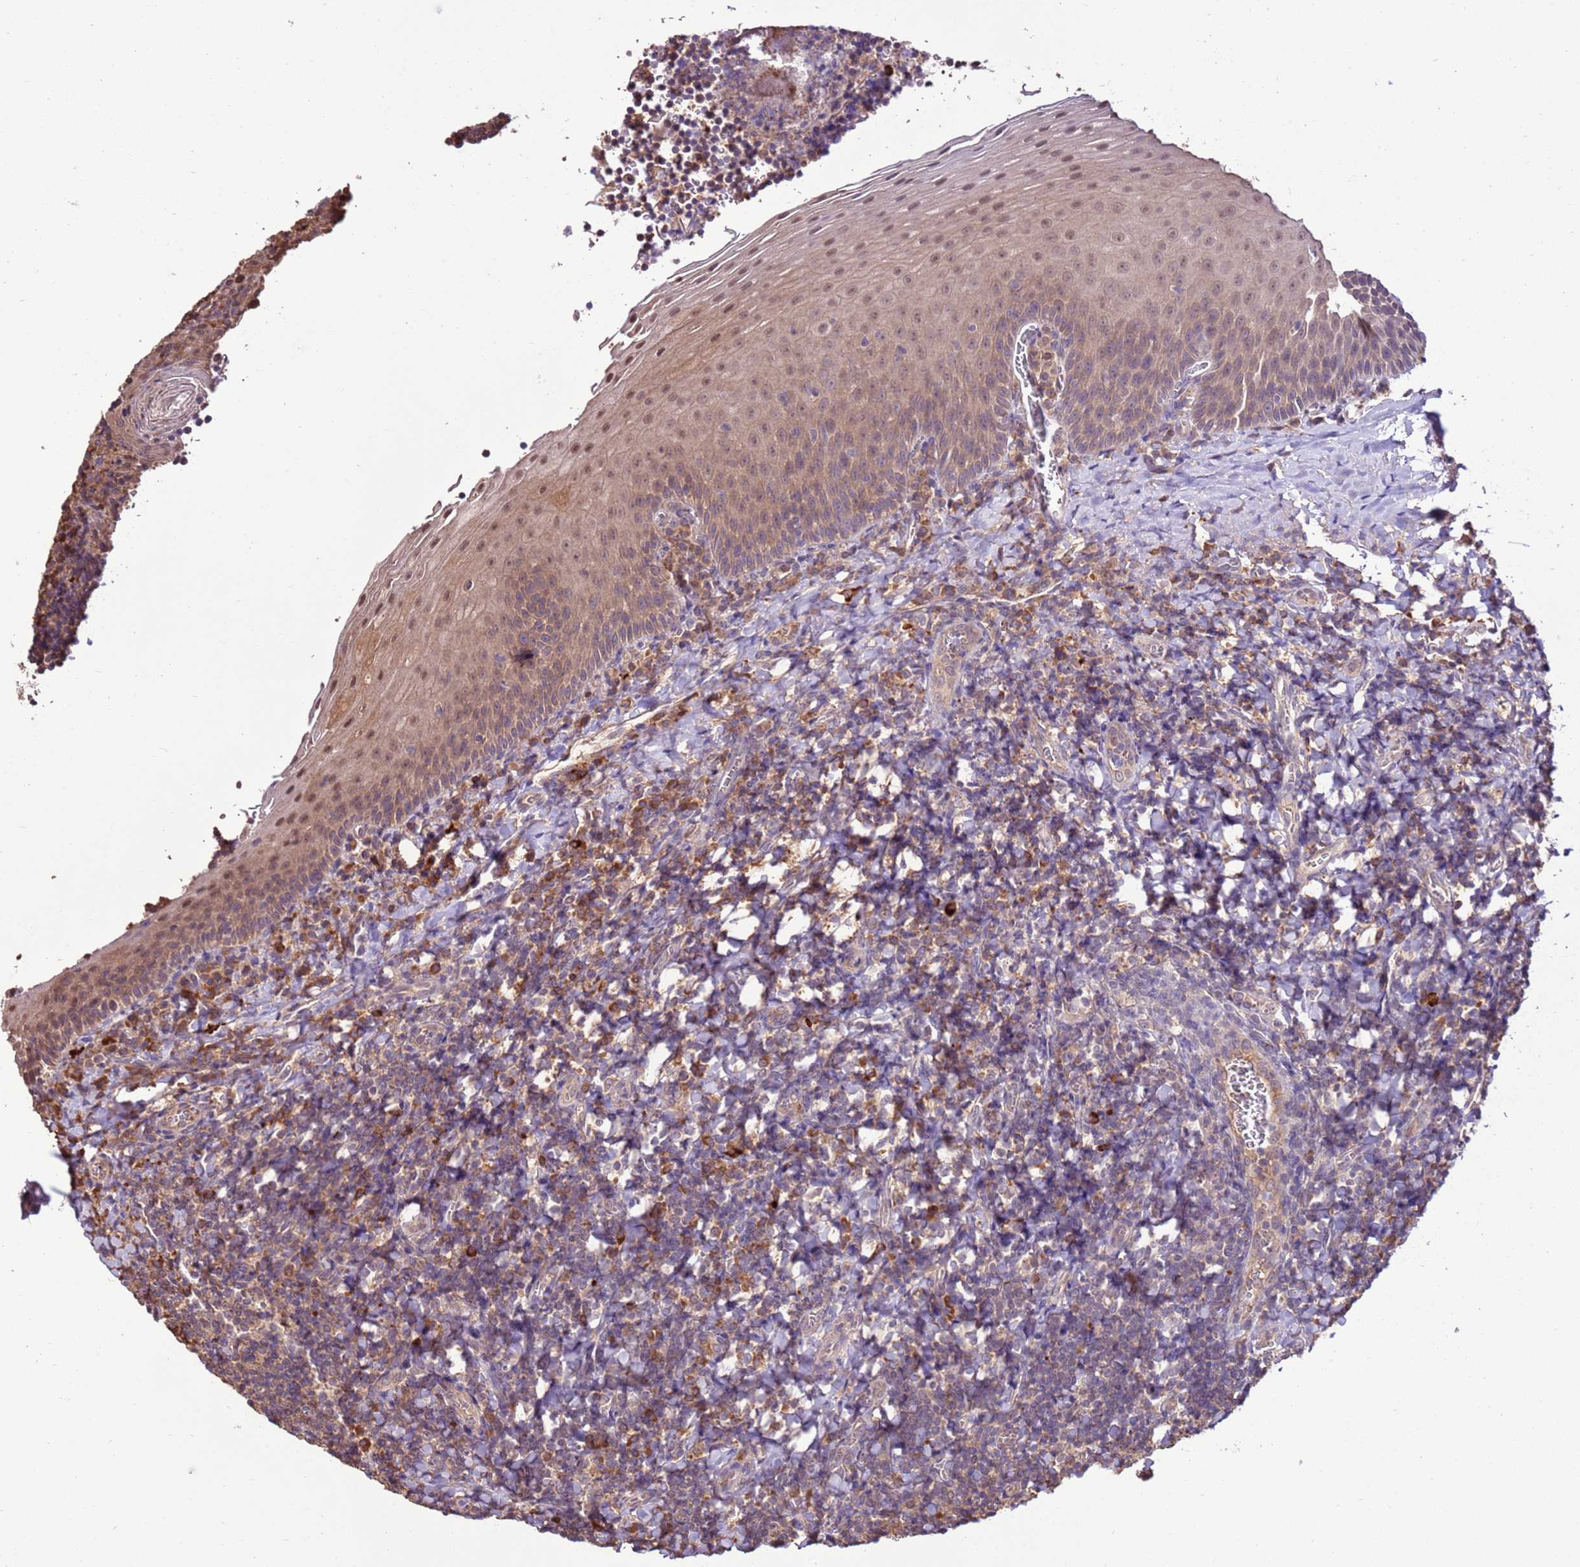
{"staining": {"intensity": "moderate", "quantity": "<25%", "location": "cytoplasmic/membranous"}, "tissue": "tonsil", "cell_type": "Germinal center cells", "image_type": "normal", "snomed": [{"axis": "morphology", "description": "Normal tissue, NOS"}, {"axis": "topography", "description": "Tonsil"}], "caption": "Moderate cytoplasmic/membranous positivity is appreciated in about <25% of germinal center cells in normal tonsil.", "gene": "BBS5", "patient": {"sex": "male", "age": 27}}